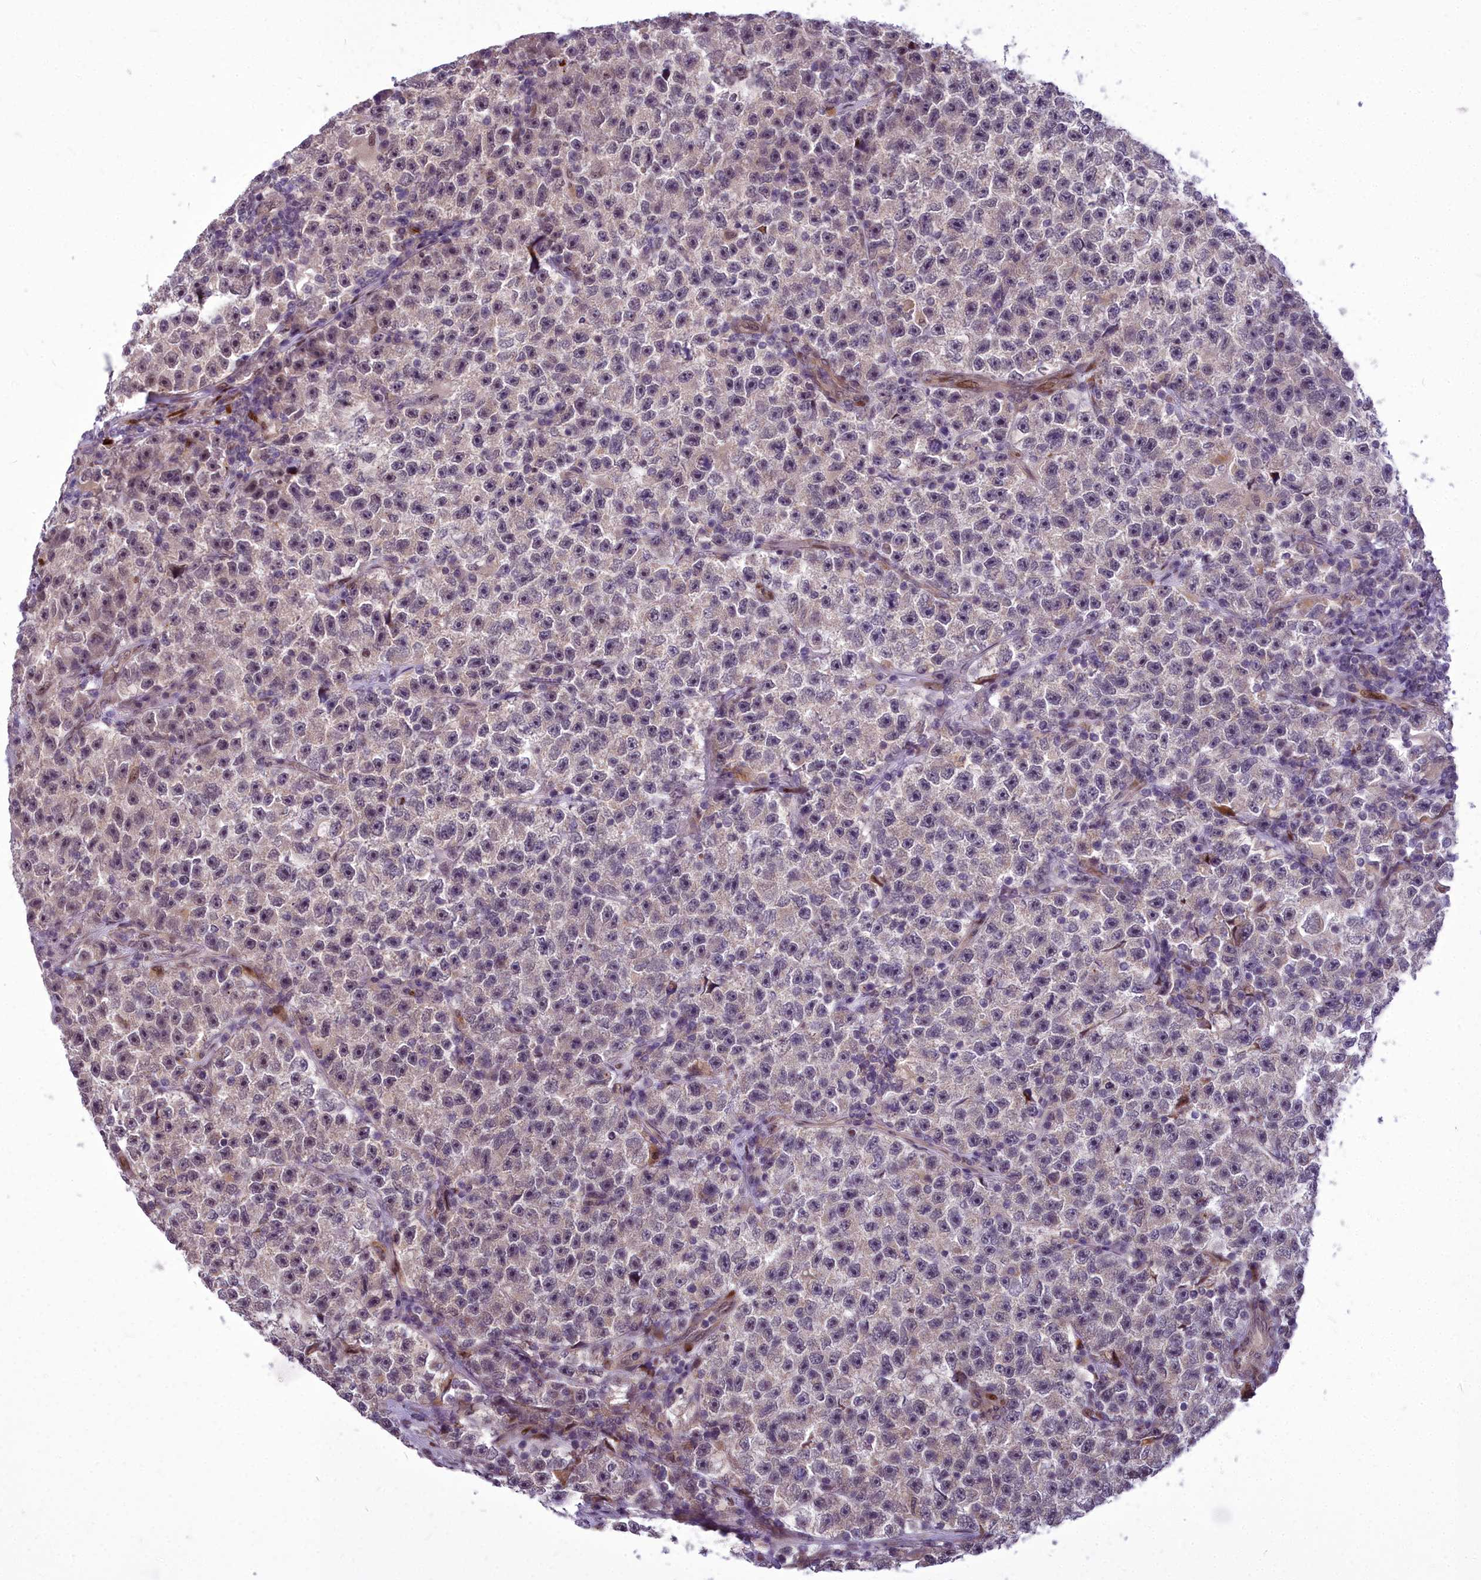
{"staining": {"intensity": "weak", "quantity": "25%-75%", "location": "nuclear"}, "tissue": "testis cancer", "cell_type": "Tumor cells", "image_type": "cancer", "snomed": [{"axis": "morphology", "description": "Seminoma, NOS"}, {"axis": "topography", "description": "Testis"}], "caption": "Protein analysis of testis cancer (seminoma) tissue shows weak nuclear staining in approximately 25%-75% of tumor cells. The protein of interest is stained brown, and the nuclei are stained in blue (DAB (3,3'-diaminobenzidine) IHC with brightfield microscopy, high magnification).", "gene": "AP1M1", "patient": {"sex": "male", "age": 22}}